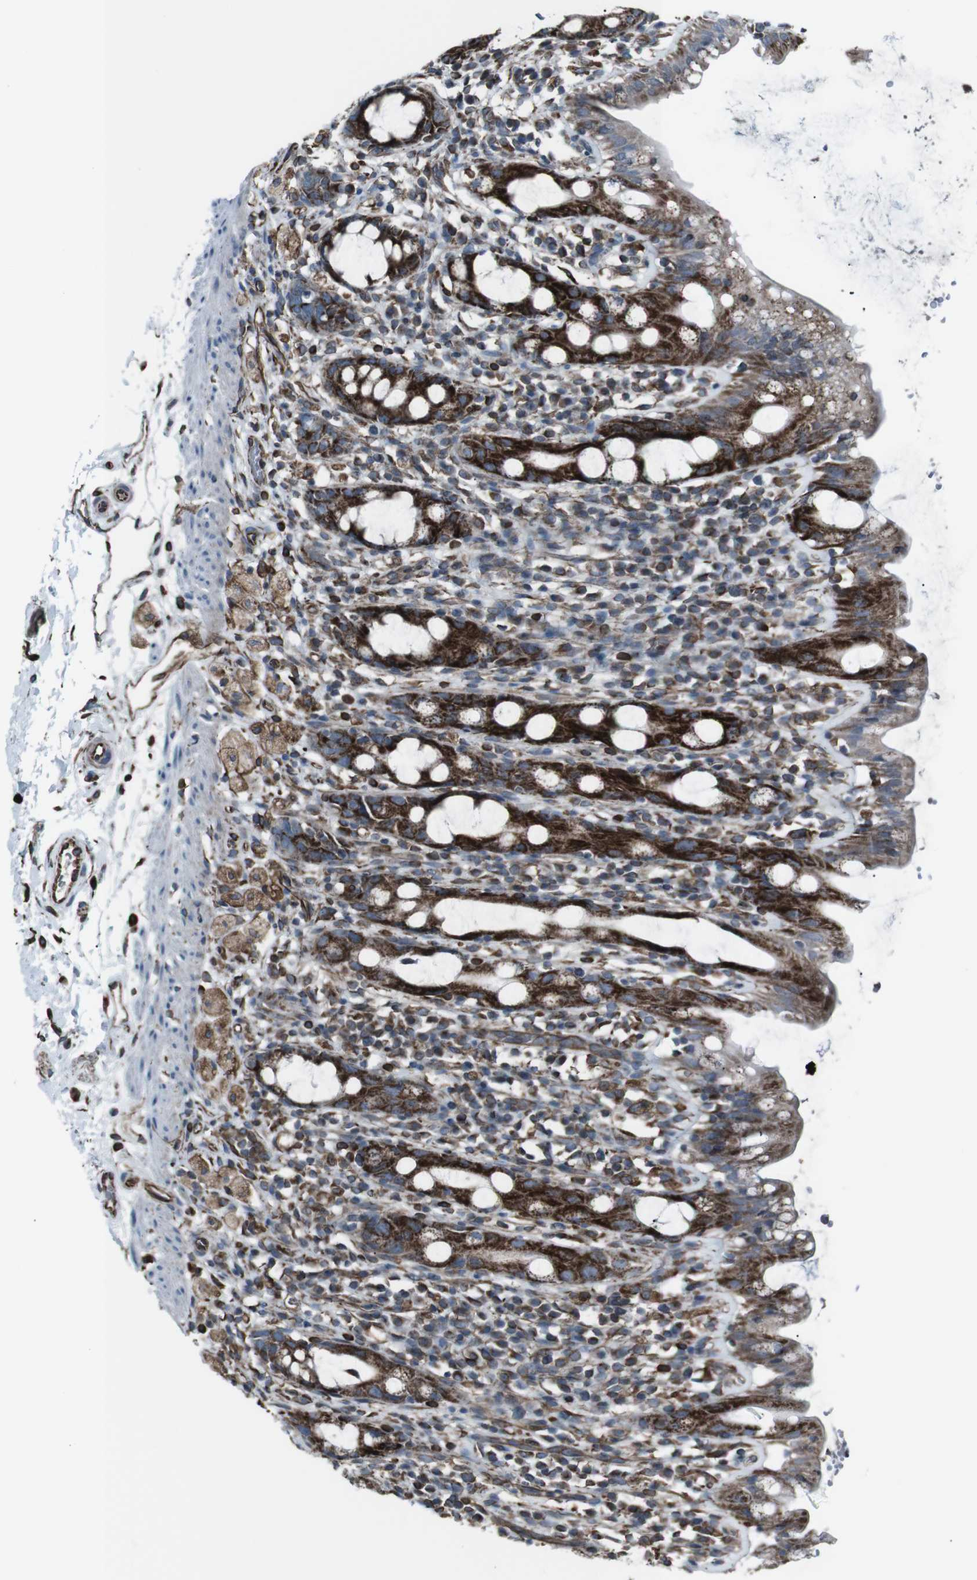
{"staining": {"intensity": "strong", "quantity": ">75%", "location": "cytoplasmic/membranous"}, "tissue": "rectum", "cell_type": "Glandular cells", "image_type": "normal", "snomed": [{"axis": "morphology", "description": "Normal tissue, NOS"}, {"axis": "topography", "description": "Rectum"}], "caption": "The histopathology image displays staining of benign rectum, revealing strong cytoplasmic/membranous protein expression (brown color) within glandular cells.", "gene": "TMEM141", "patient": {"sex": "male", "age": 44}}